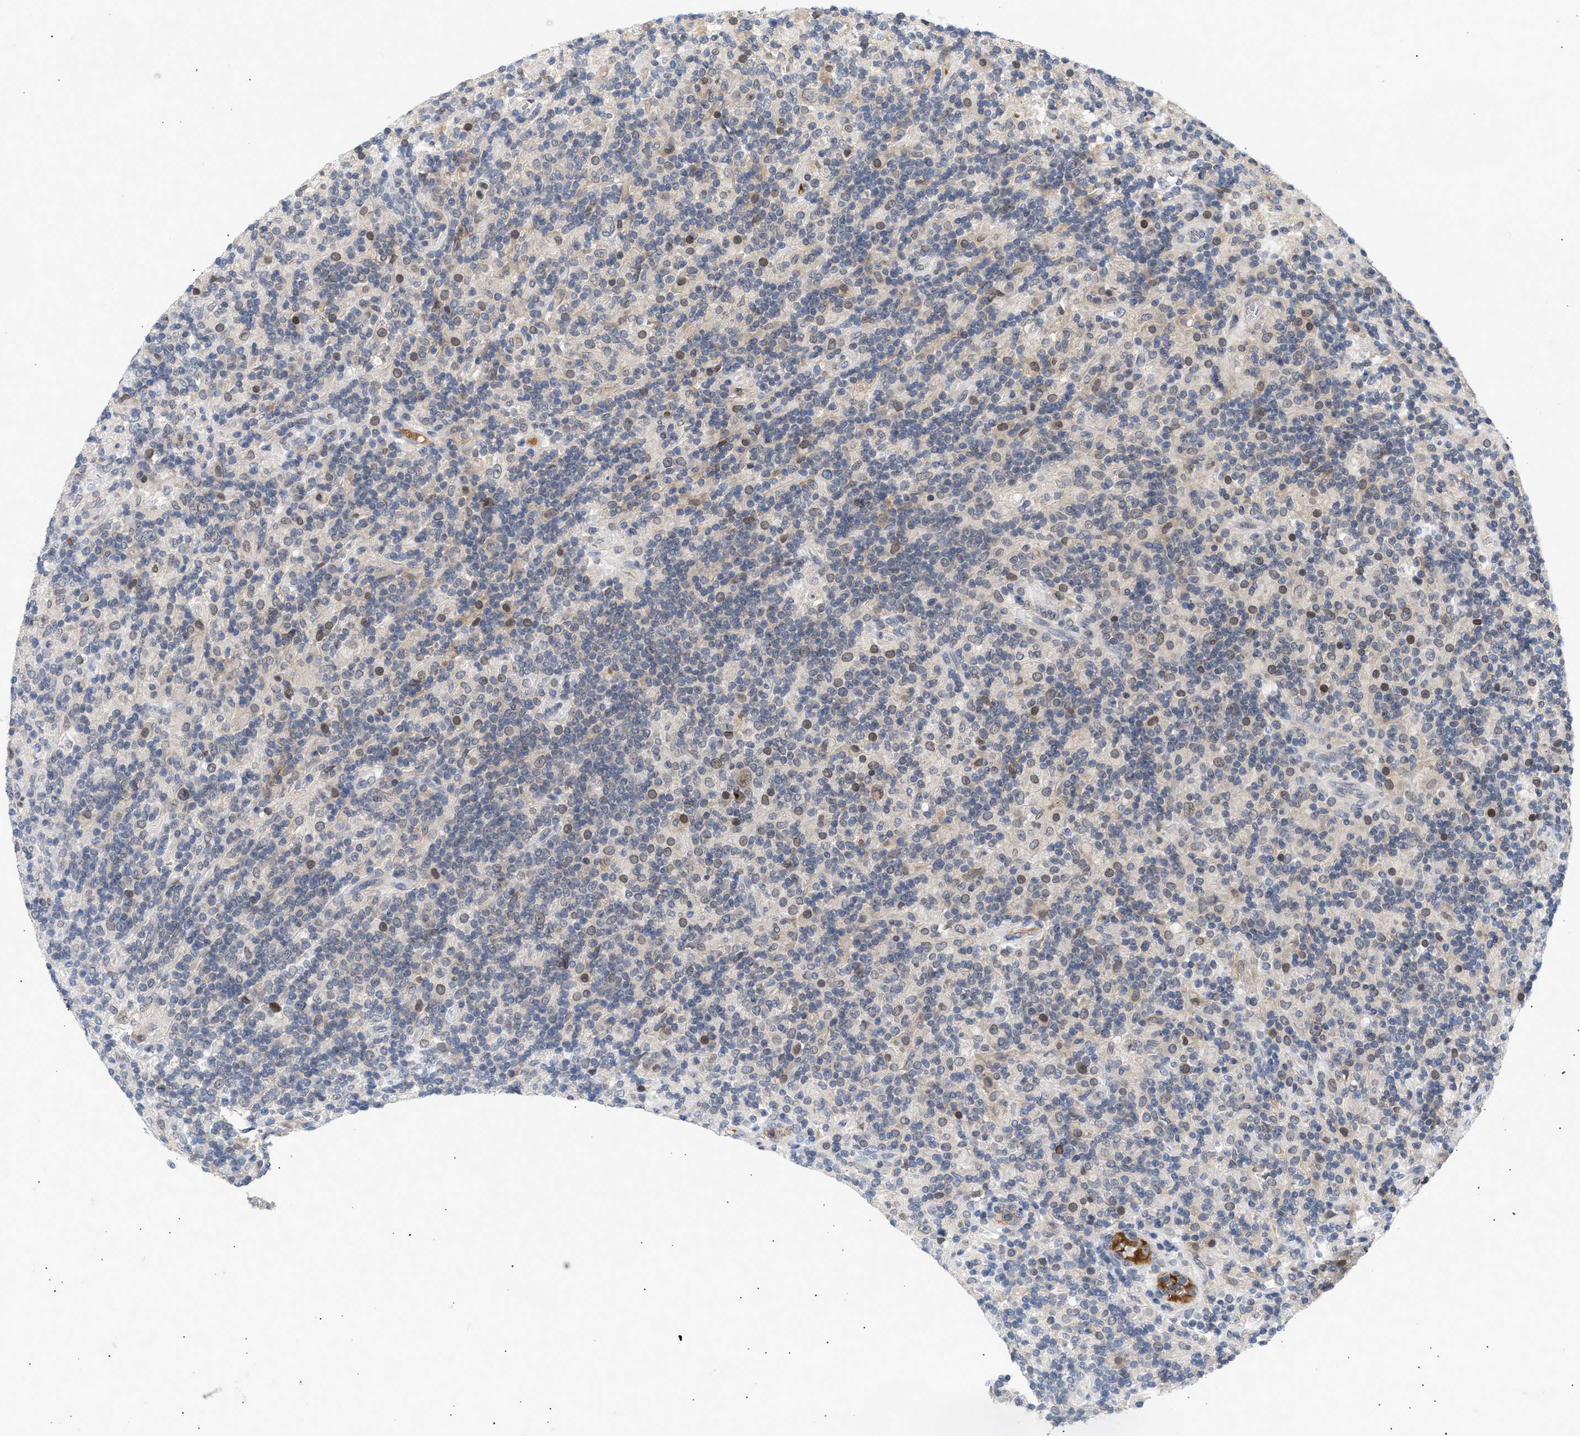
{"staining": {"intensity": "weak", "quantity": ">75%", "location": "cytoplasmic/membranous,nuclear"}, "tissue": "lymphoma", "cell_type": "Tumor cells", "image_type": "cancer", "snomed": [{"axis": "morphology", "description": "Hodgkin's disease, NOS"}, {"axis": "topography", "description": "Lymph node"}], "caption": "Hodgkin's disease was stained to show a protein in brown. There is low levels of weak cytoplasmic/membranous and nuclear staining in about >75% of tumor cells. (DAB = brown stain, brightfield microscopy at high magnification).", "gene": "NUP62", "patient": {"sex": "male", "age": 70}}